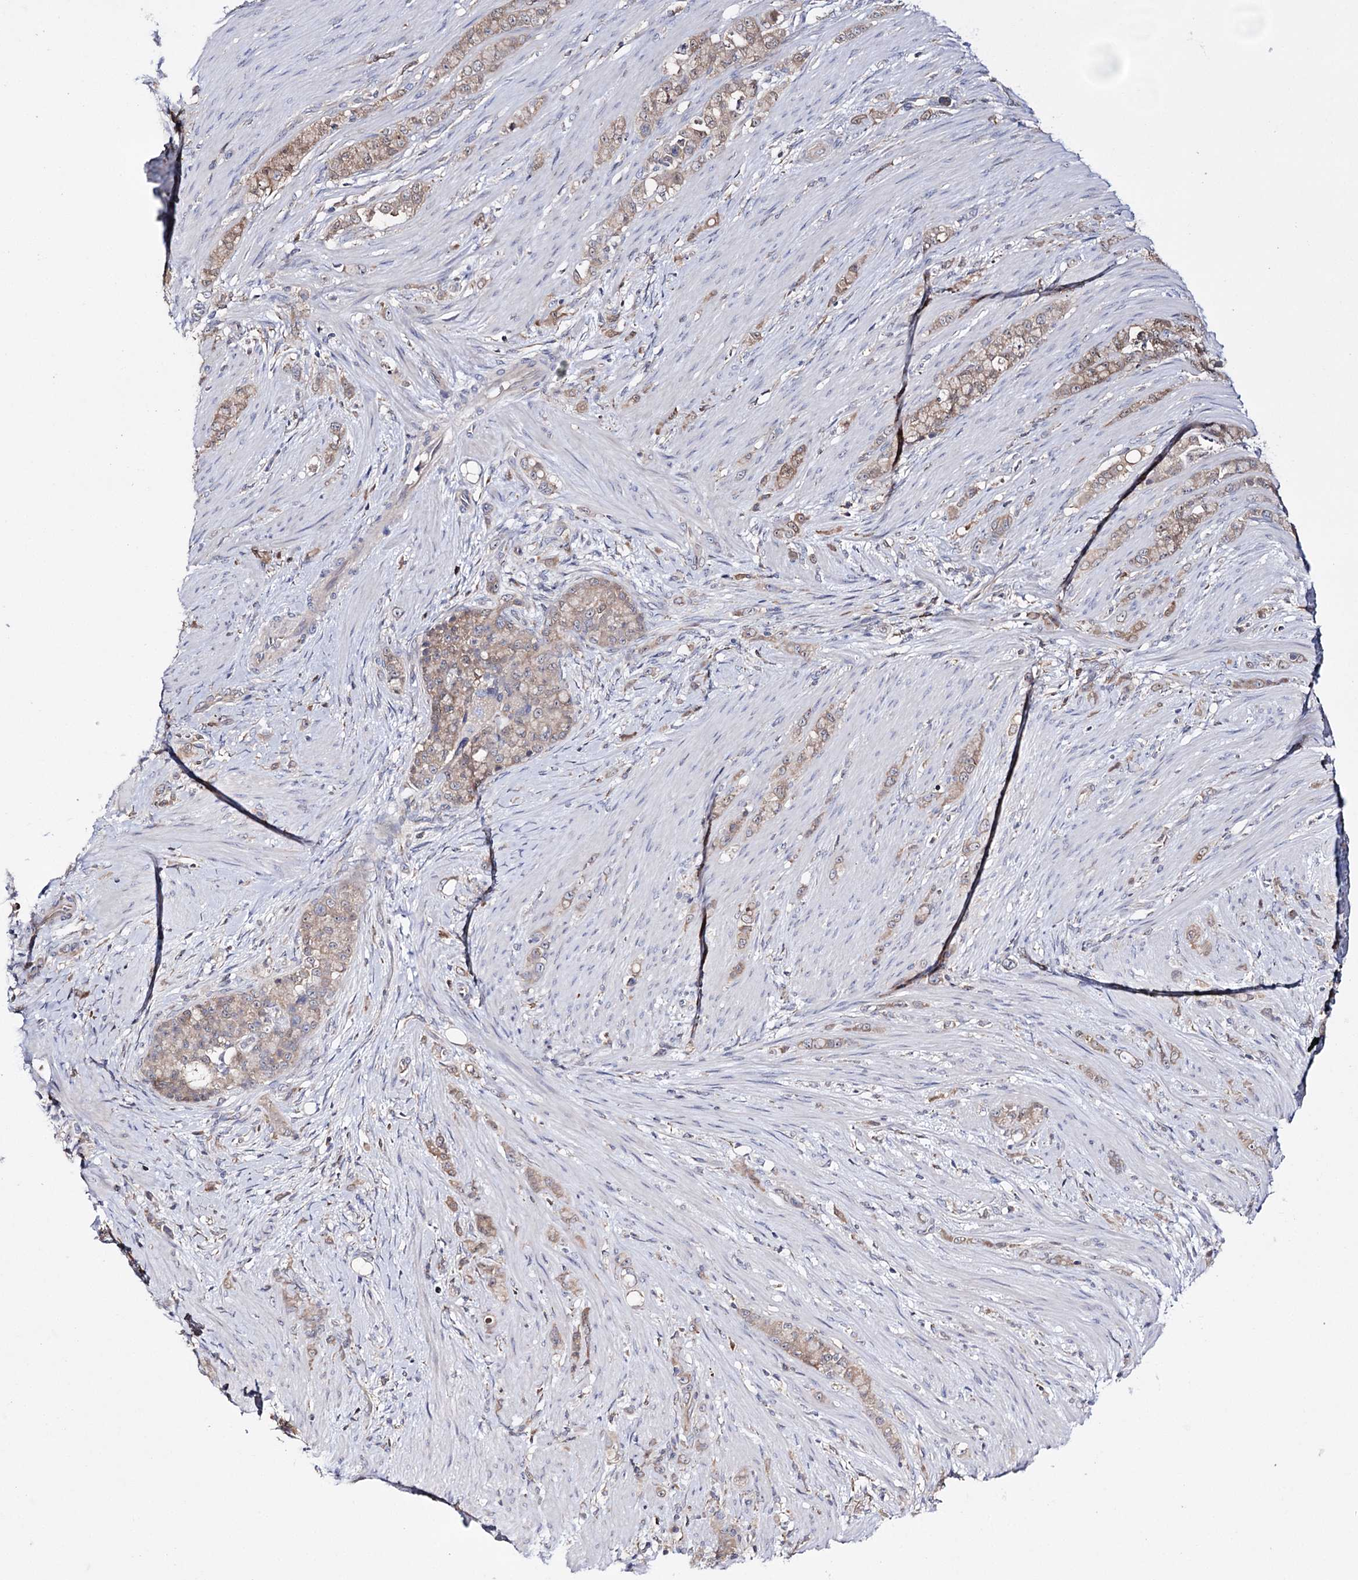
{"staining": {"intensity": "moderate", "quantity": ">75%", "location": "cytoplasmic/membranous"}, "tissue": "stomach cancer", "cell_type": "Tumor cells", "image_type": "cancer", "snomed": [{"axis": "morphology", "description": "Adenocarcinoma, NOS"}, {"axis": "topography", "description": "Stomach"}], "caption": "Immunohistochemical staining of human adenocarcinoma (stomach) displays medium levels of moderate cytoplasmic/membranous positivity in approximately >75% of tumor cells. (DAB (3,3'-diaminobenzidine) IHC, brown staining for protein, blue staining for nuclei).", "gene": "PTER", "patient": {"sex": "female", "age": 79}}